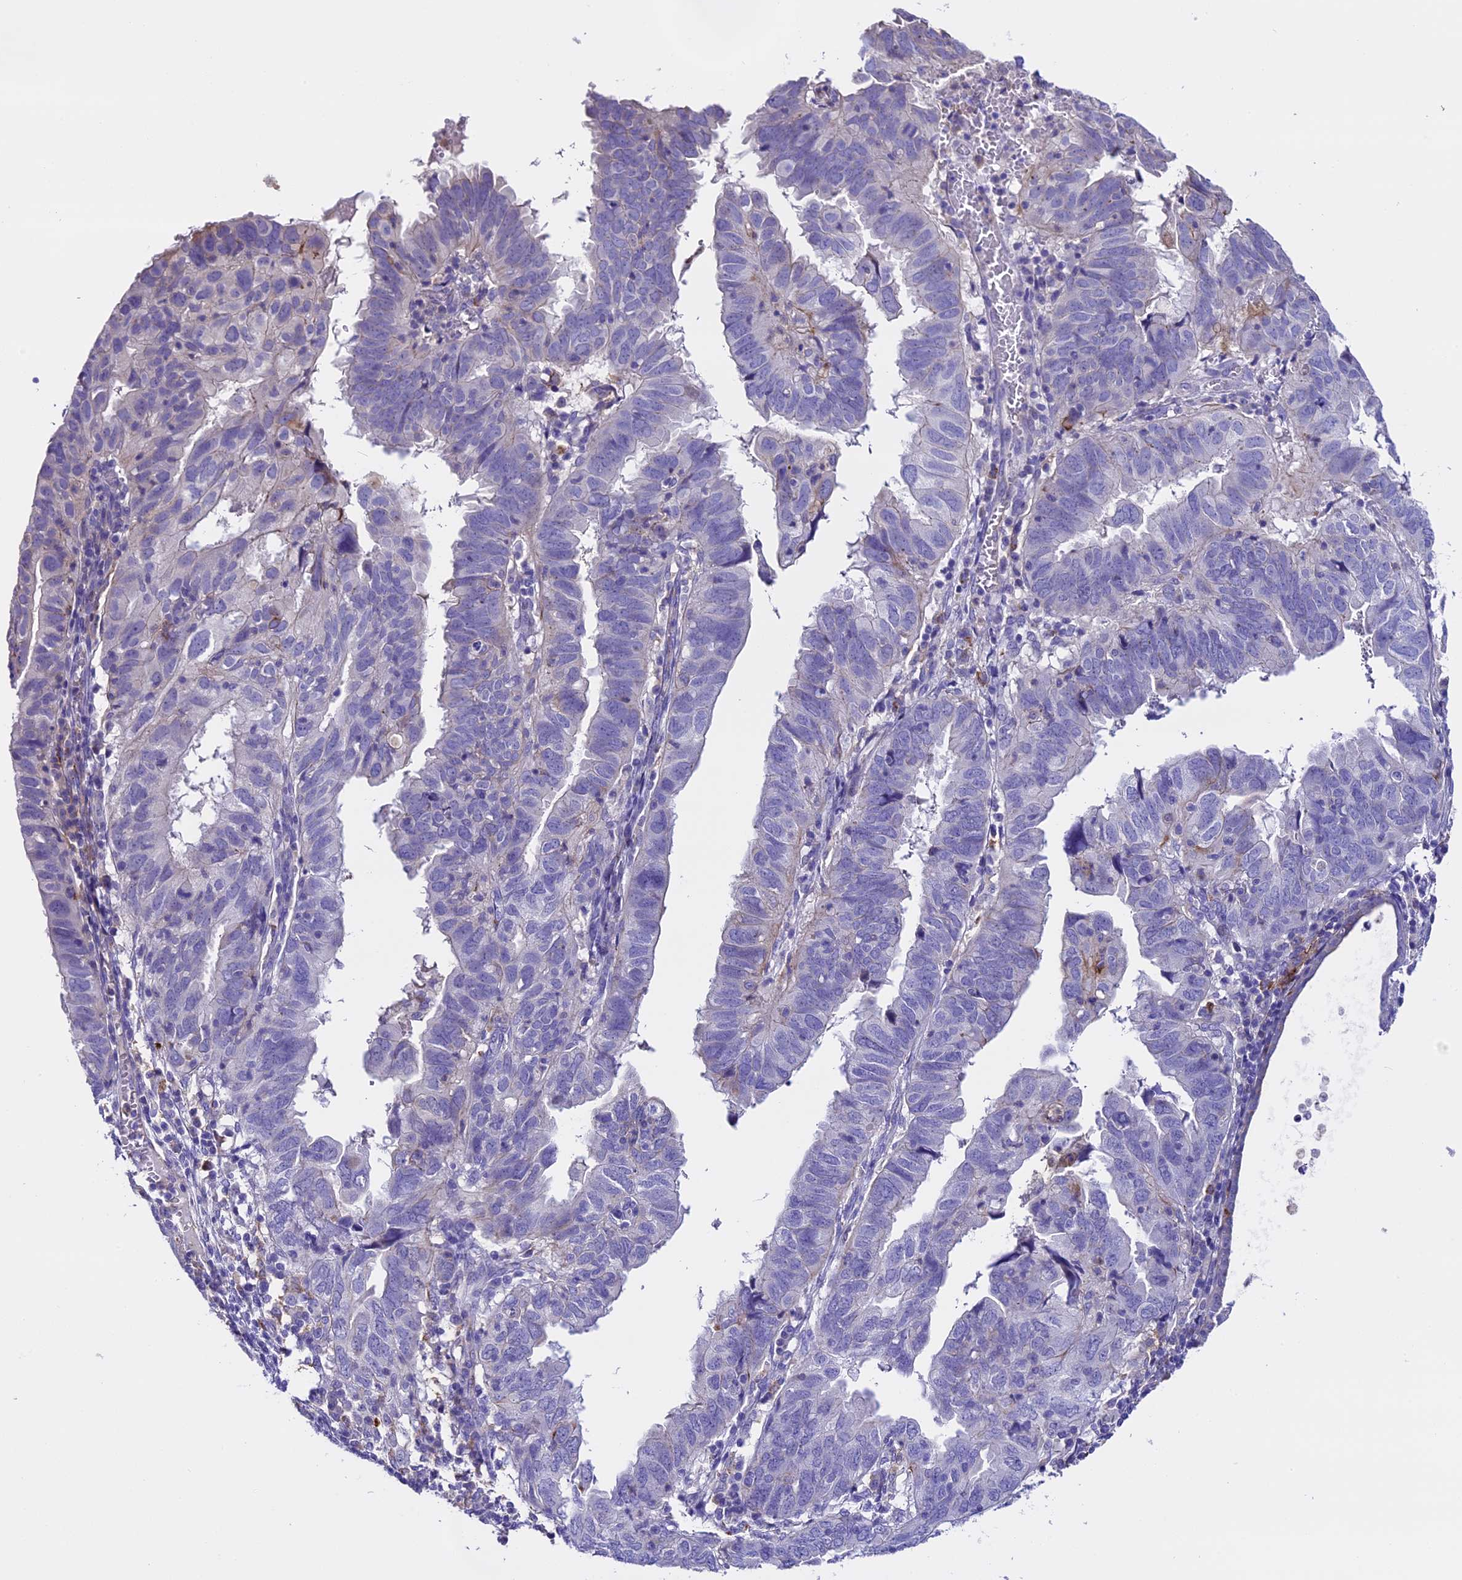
{"staining": {"intensity": "negative", "quantity": "none", "location": "none"}, "tissue": "endometrial cancer", "cell_type": "Tumor cells", "image_type": "cancer", "snomed": [{"axis": "morphology", "description": "Adenocarcinoma, NOS"}, {"axis": "topography", "description": "Uterus"}], "caption": "Adenocarcinoma (endometrial) was stained to show a protein in brown. There is no significant staining in tumor cells. (DAB immunohistochemistry visualized using brightfield microscopy, high magnification).", "gene": "NOD2", "patient": {"sex": "female", "age": 77}}